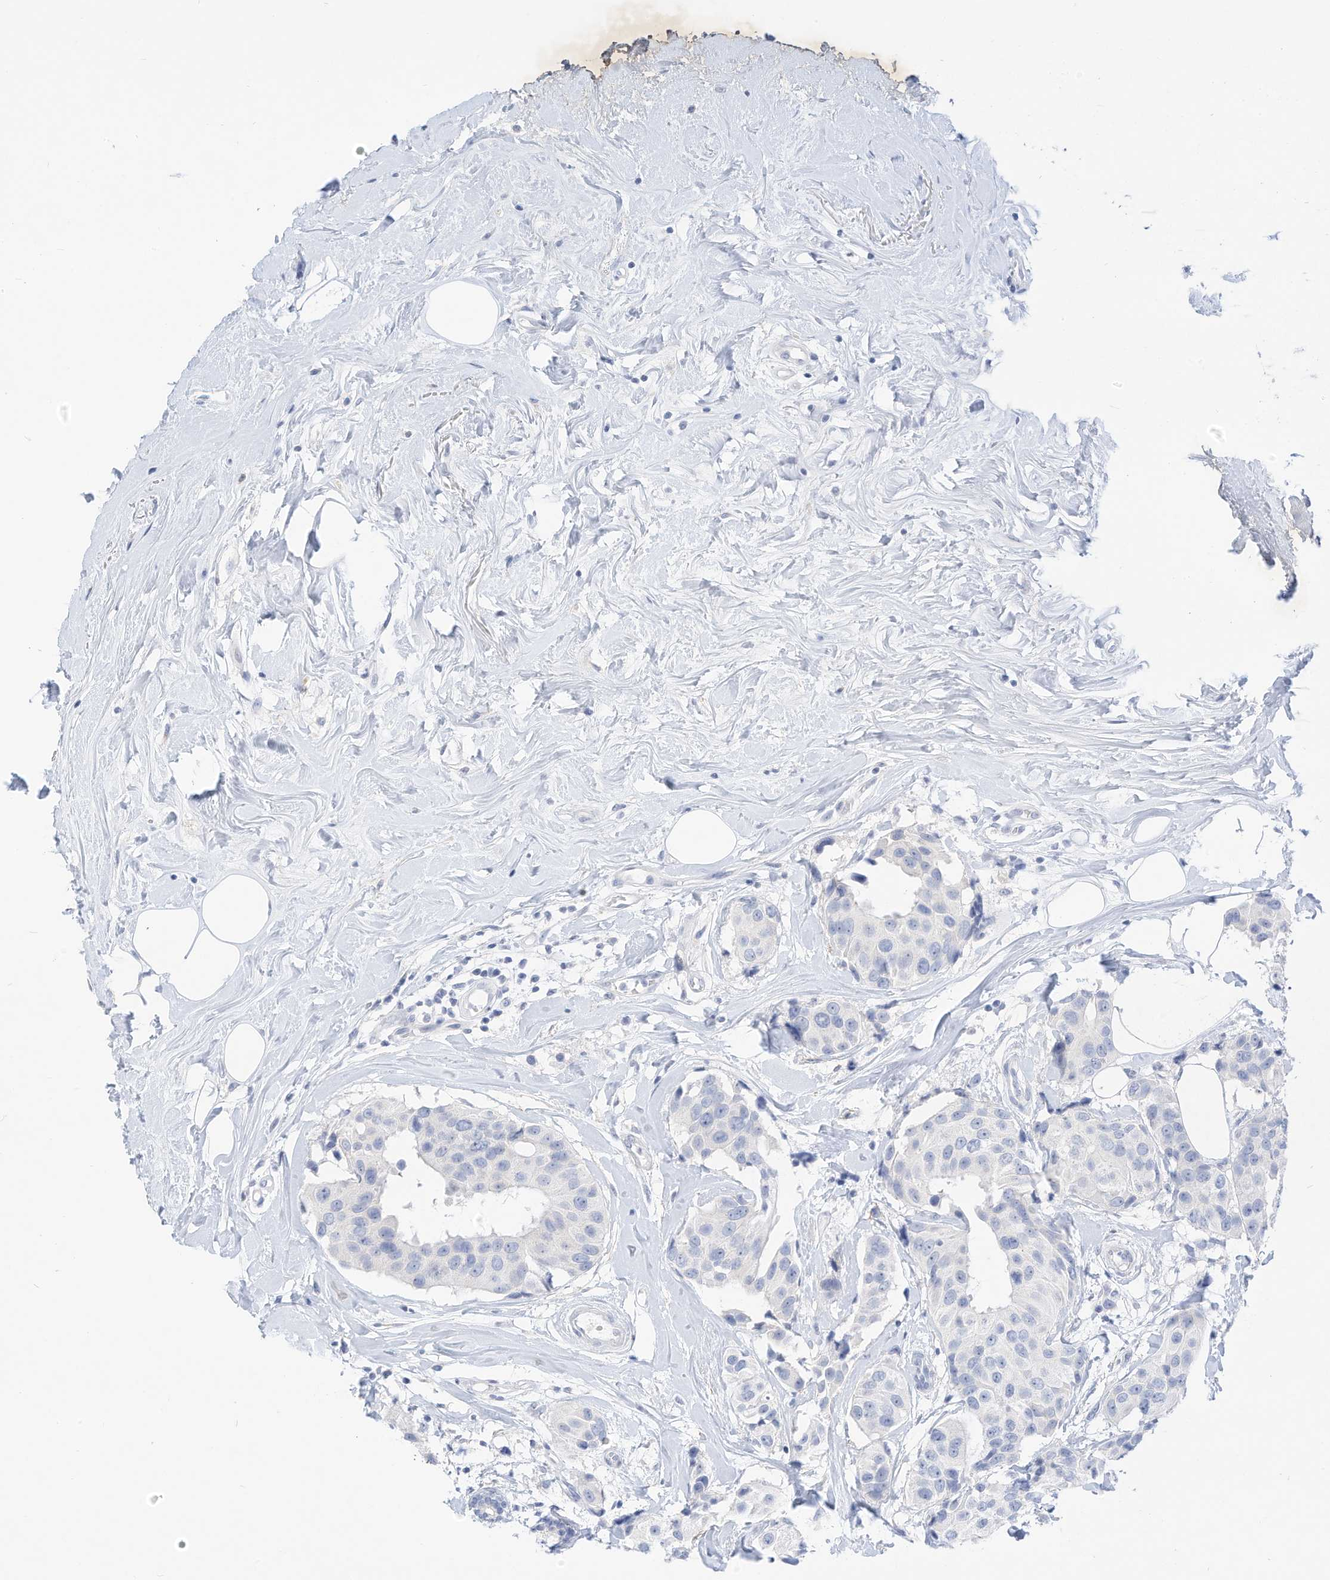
{"staining": {"intensity": "negative", "quantity": "none", "location": "none"}, "tissue": "breast cancer", "cell_type": "Tumor cells", "image_type": "cancer", "snomed": [{"axis": "morphology", "description": "Normal tissue, NOS"}, {"axis": "morphology", "description": "Duct carcinoma"}, {"axis": "topography", "description": "Breast"}], "caption": "Protein analysis of invasive ductal carcinoma (breast) shows no significant staining in tumor cells. (DAB (3,3'-diaminobenzidine) IHC with hematoxylin counter stain).", "gene": "SPOCD1", "patient": {"sex": "female", "age": 39}}